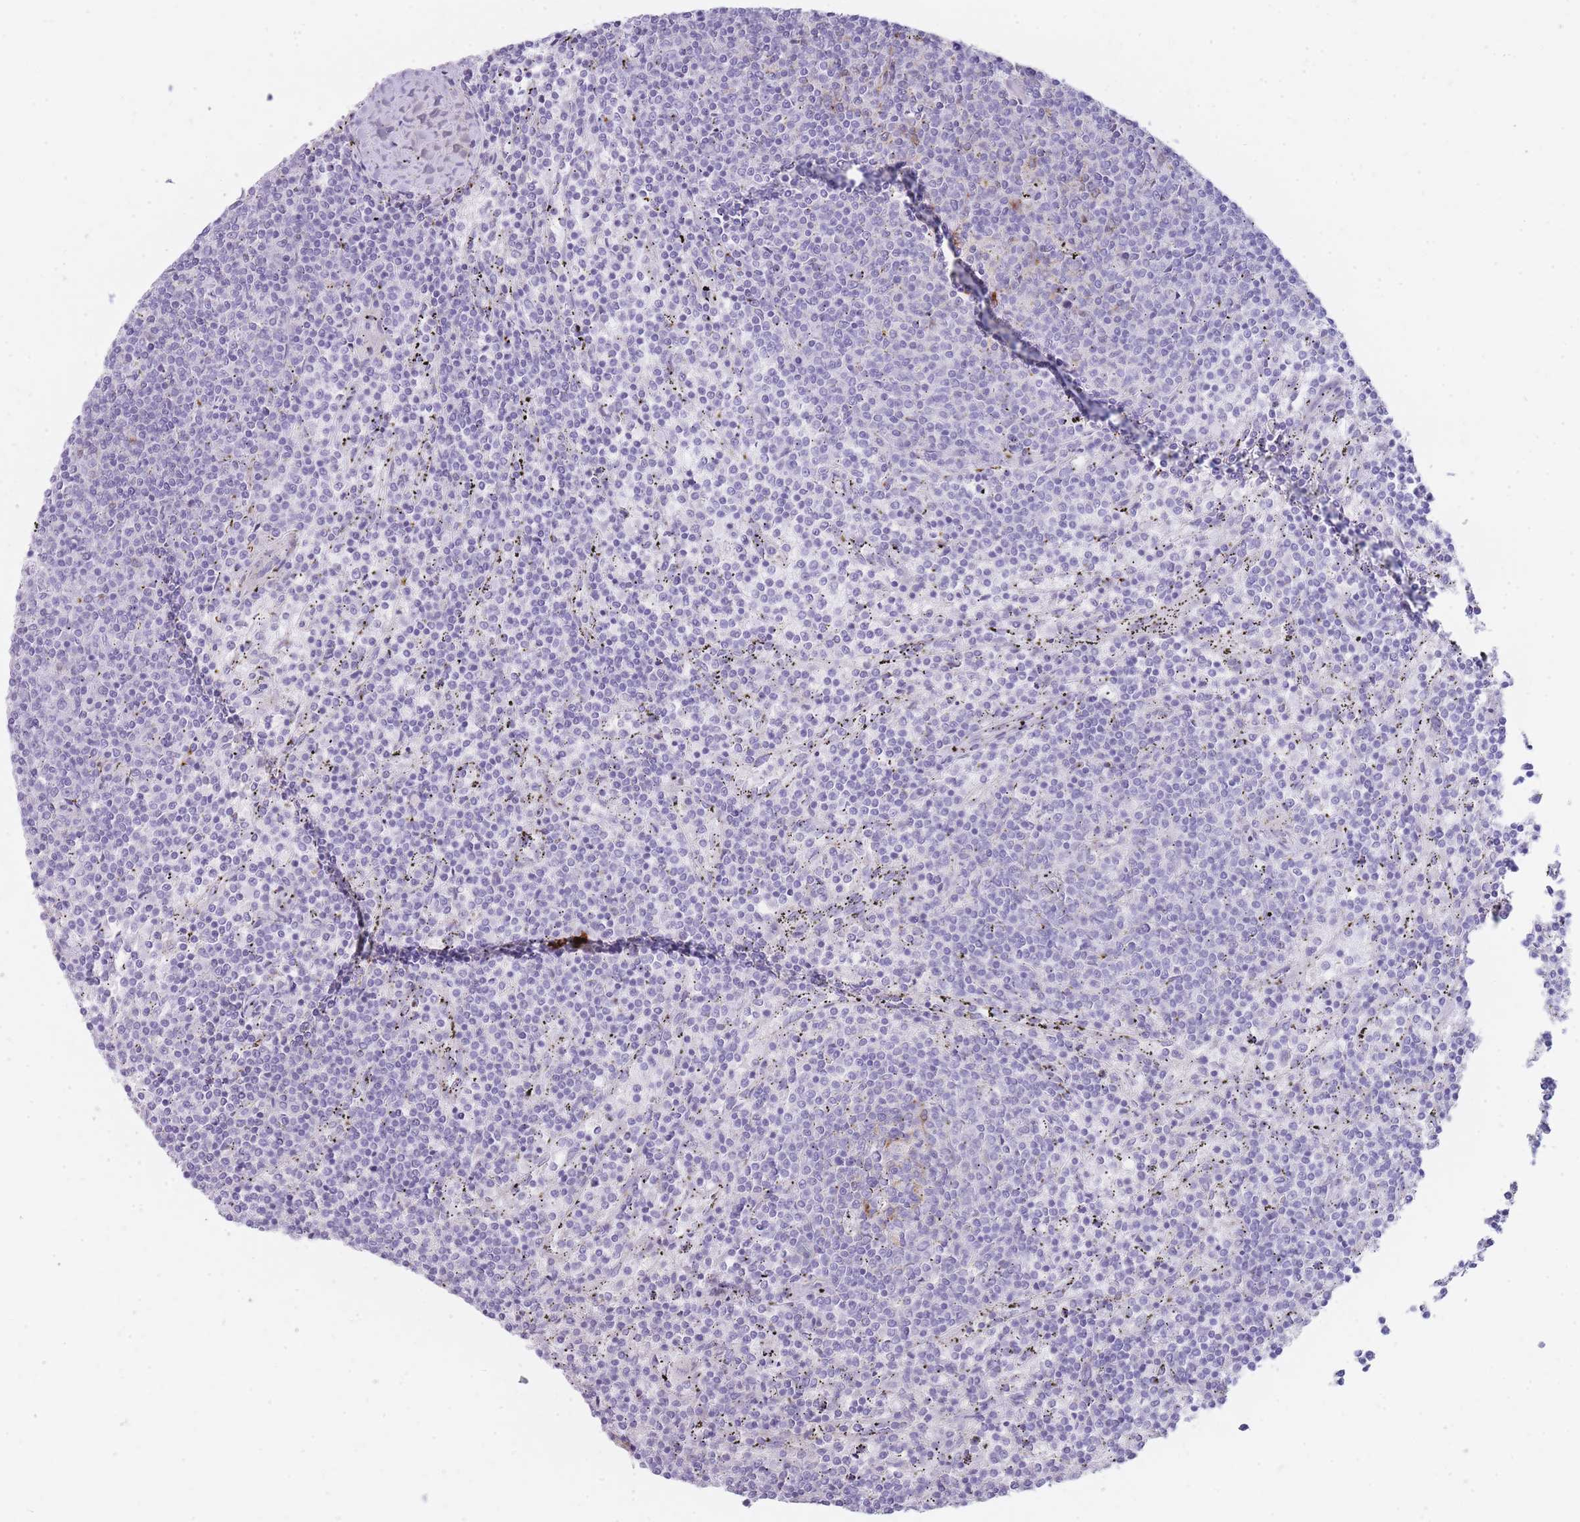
{"staining": {"intensity": "negative", "quantity": "none", "location": "none"}, "tissue": "lymphoma", "cell_type": "Tumor cells", "image_type": "cancer", "snomed": [{"axis": "morphology", "description": "Malignant lymphoma, non-Hodgkin's type, Low grade"}, {"axis": "topography", "description": "Spleen"}], "caption": "Tumor cells are negative for protein expression in human lymphoma.", "gene": "UTP14A", "patient": {"sex": "female", "age": 50}}